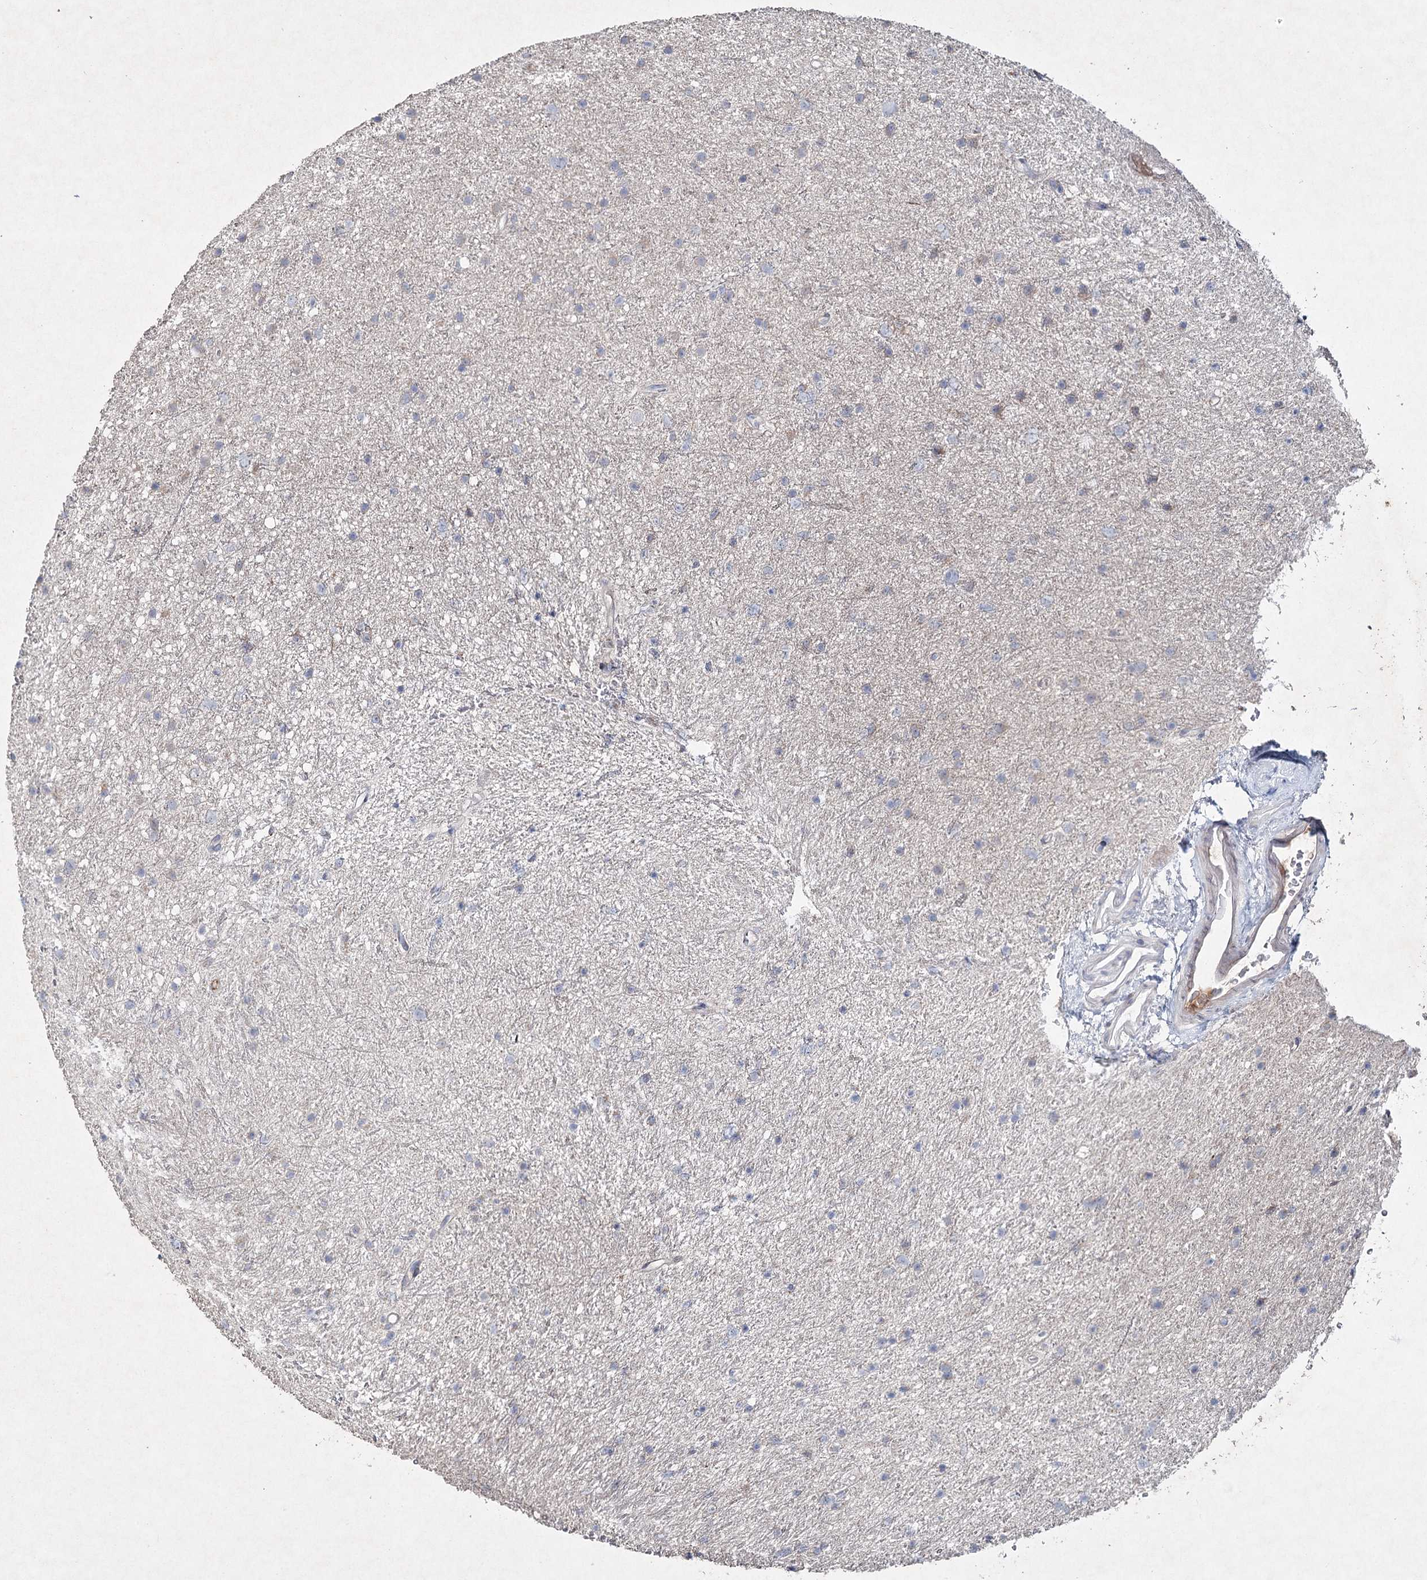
{"staining": {"intensity": "negative", "quantity": "none", "location": "none"}, "tissue": "glioma", "cell_type": "Tumor cells", "image_type": "cancer", "snomed": [{"axis": "morphology", "description": "Glioma, malignant, Low grade"}, {"axis": "topography", "description": "Cerebral cortex"}], "caption": "An IHC photomicrograph of malignant low-grade glioma is shown. There is no staining in tumor cells of malignant low-grade glioma.", "gene": "RFX6", "patient": {"sex": "female", "age": 39}}